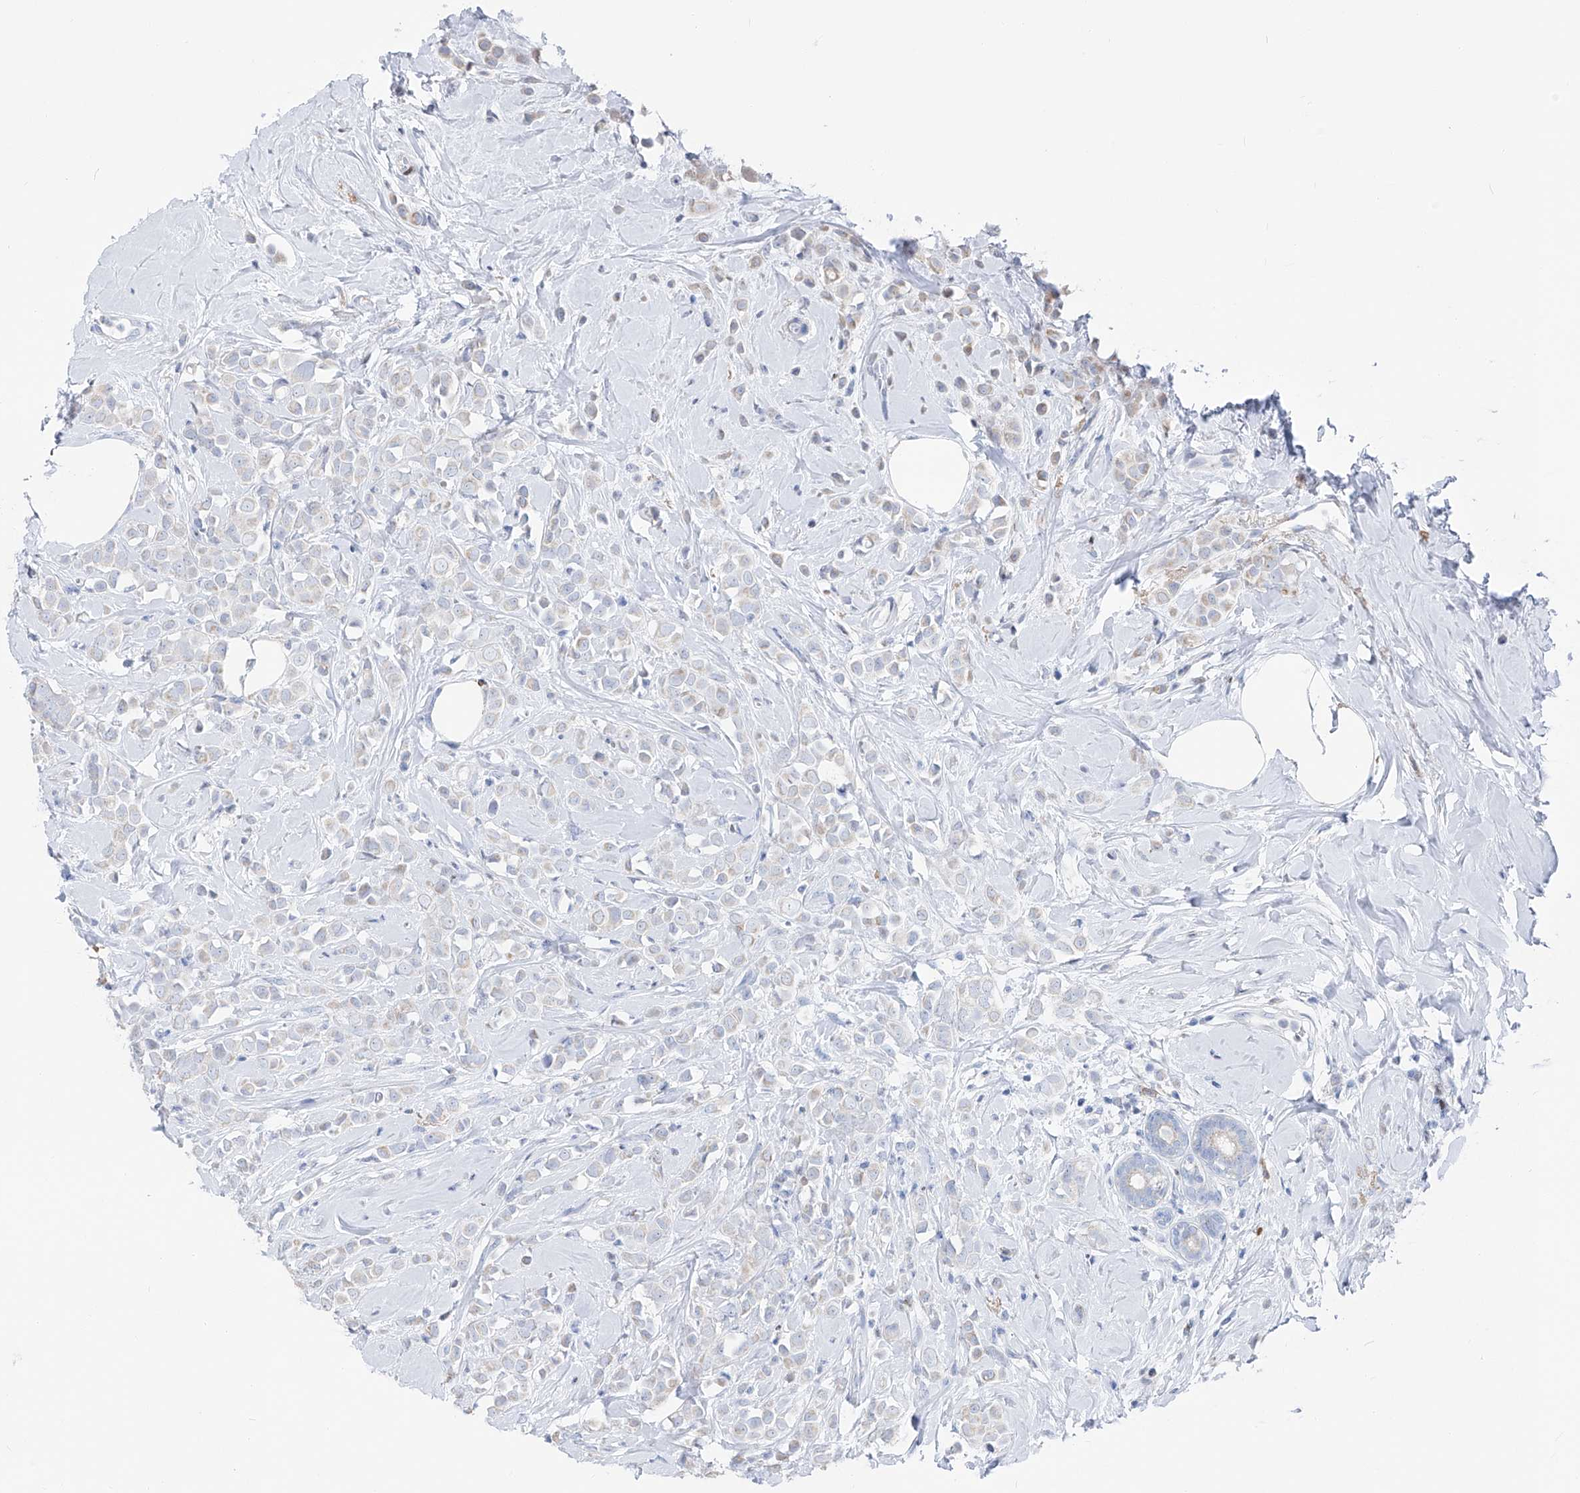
{"staining": {"intensity": "weak", "quantity": "<25%", "location": "cytoplasmic/membranous"}, "tissue": "breast cancer", "cell_type": "Tumor cells", "image_type": "cancer", "snomed": [{"axis": "morphology", "description": "Lobular carcinoma"}, {"axis": "topography", "description": "Breast"}], "caption": "High magnification brightfield microscopy of breast cancer stained with DAB (3,3'-diaminobenzidine) (brown) and counterstained with hematoxylin (blue): tumor cells show no significant expression.", "gene": "FRS3", "patient": {"sex": "female", "age": 47}}